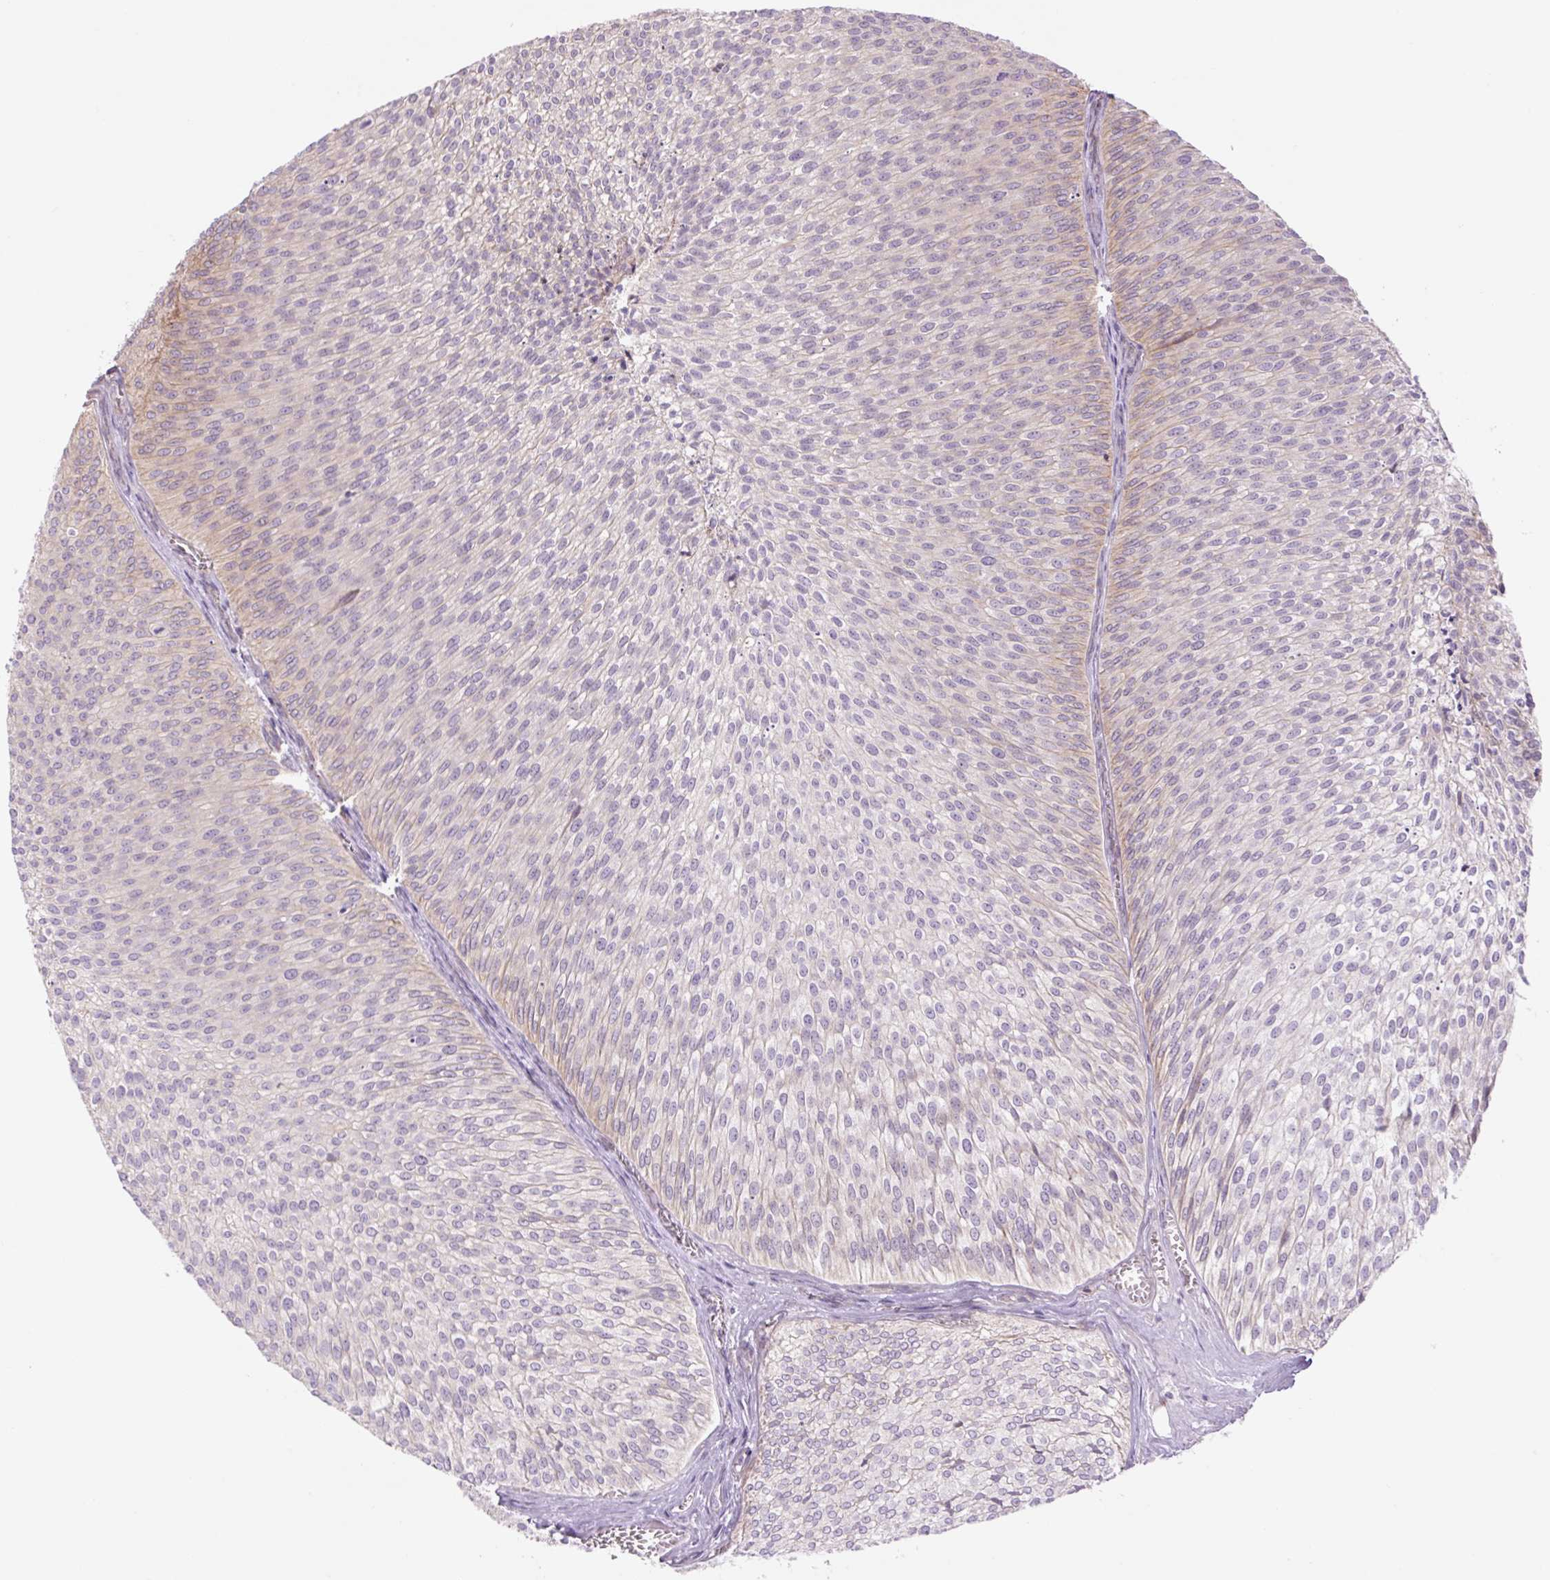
{"staining": {"intensity": "weak", "quantity": "<25%", "location": "cytoplasmic/membranous"}, "tissue": "urothelial cancer", "cell_type": "Tumor cells", "image_type": "cancer", "snomed": [{"axis": "morphology", "description": "Urothelial carcinoma, Low grade"}, {"axis": "topography", "description": "Urinary bladder"}], "caption": "There is no significant staining in tumor cells of urothelial cancer.", "gene": "GRID2", "patient": {"sex": "male", "age": 91}}